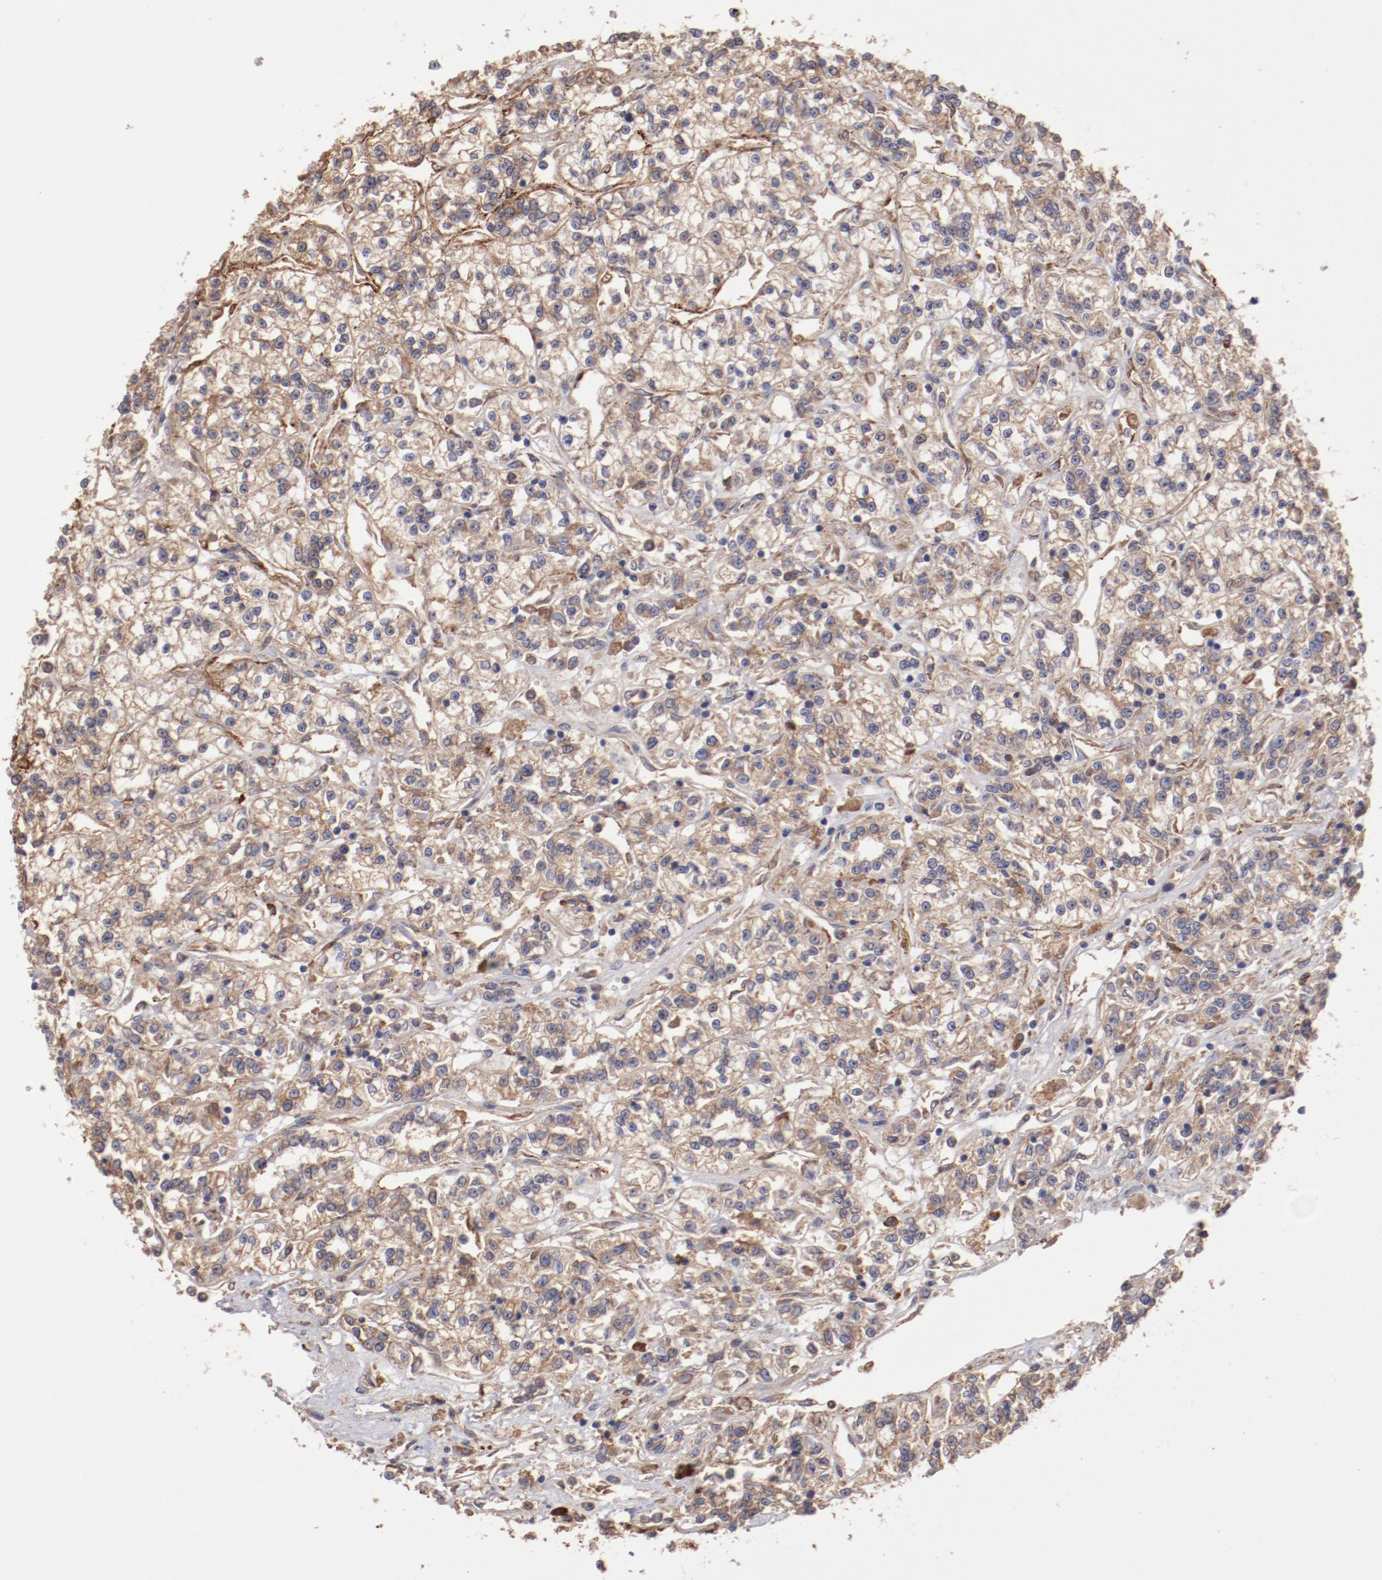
{"staining": {"intensity": "weak", "quantity": "25%-75%", "location": "cytoplasmic/membranous"}, "tissue": "renal cancer", "cell_type": "Tumor cells", "image_type": "cancer", "snomed": [{"axis": "morphology", "description": "Adenocarcinoma, NOS"}, {"axis": "topography", "description": "Kidney"}], "caption": "Immunohistochemical staining of adenocarcinoma (renal) exhibits weak cytoplasmic/membranous protein expression in about 25%-75% of tumor cells. (DAB (3,3'-diaminobenzidine) IHC with brightfield microscopy, high magnification).", "gene": "NFKBIE", "patient": {"sex": "female", "age": 76}}